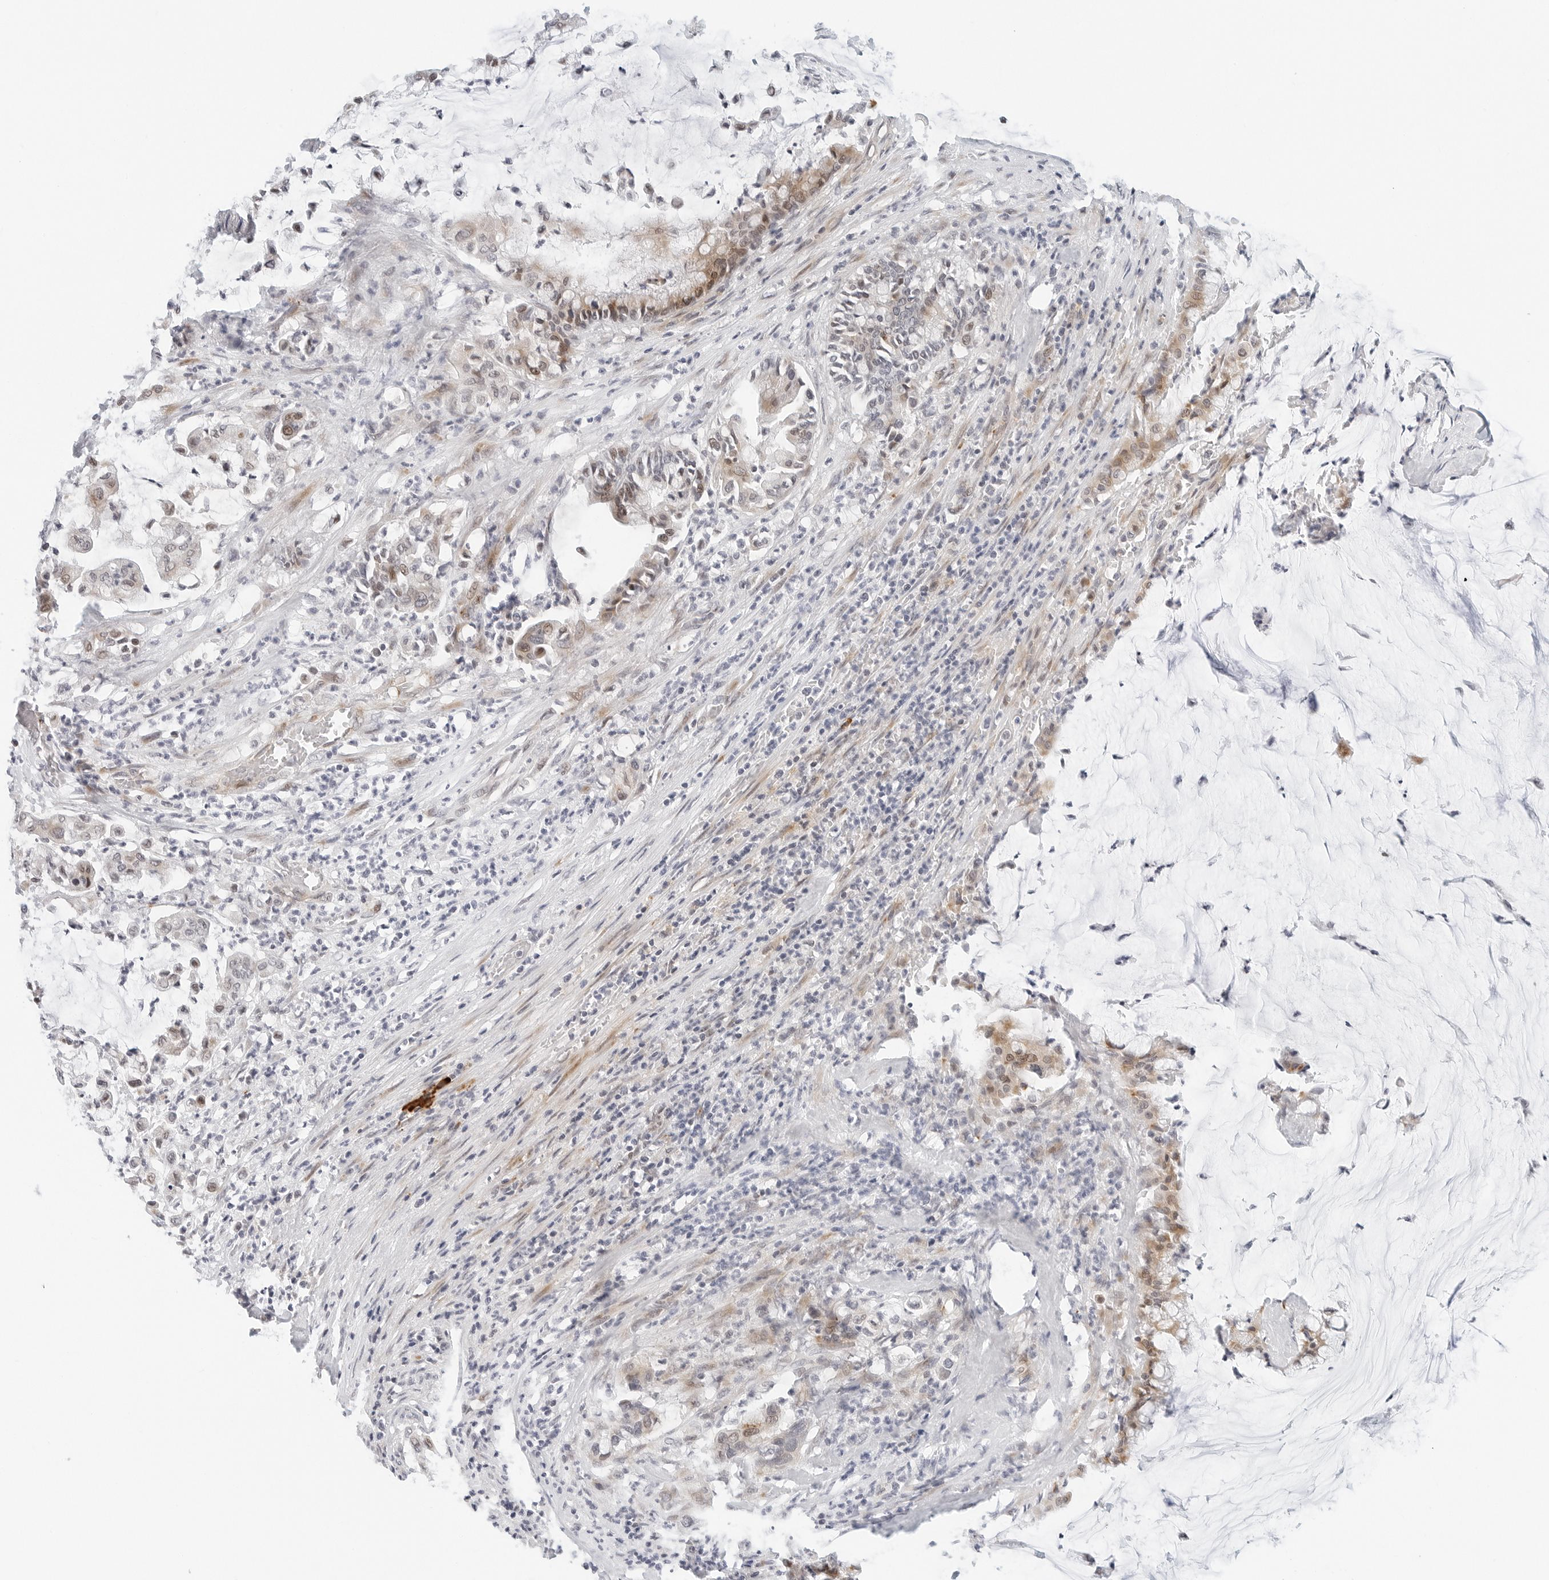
{"staining": {"intensity": "moderate", "quantity": "25%-75%", "location": "cytoplasmic/membranous,nuclear"}, "tissue": "pancreatic cancer", "cell_type": "Tumor cells", "image_type": "cancer", "snomed": [{"axis": "morphology", "description": "Adenocarcinoma, NOS"}, {"axis": "topography", "description": "Pancreas"}], "caption": "A high-resolution micrograph shows immunohistochemistry staining of pancreatic adenocarcinoma, which reveals moderate cytoplasmic/membranous and nuclear positivity in approximately 25%-75% of tumor cells.", "gene": "PARP10", "patient": {"sex": "male", "age": 41}}